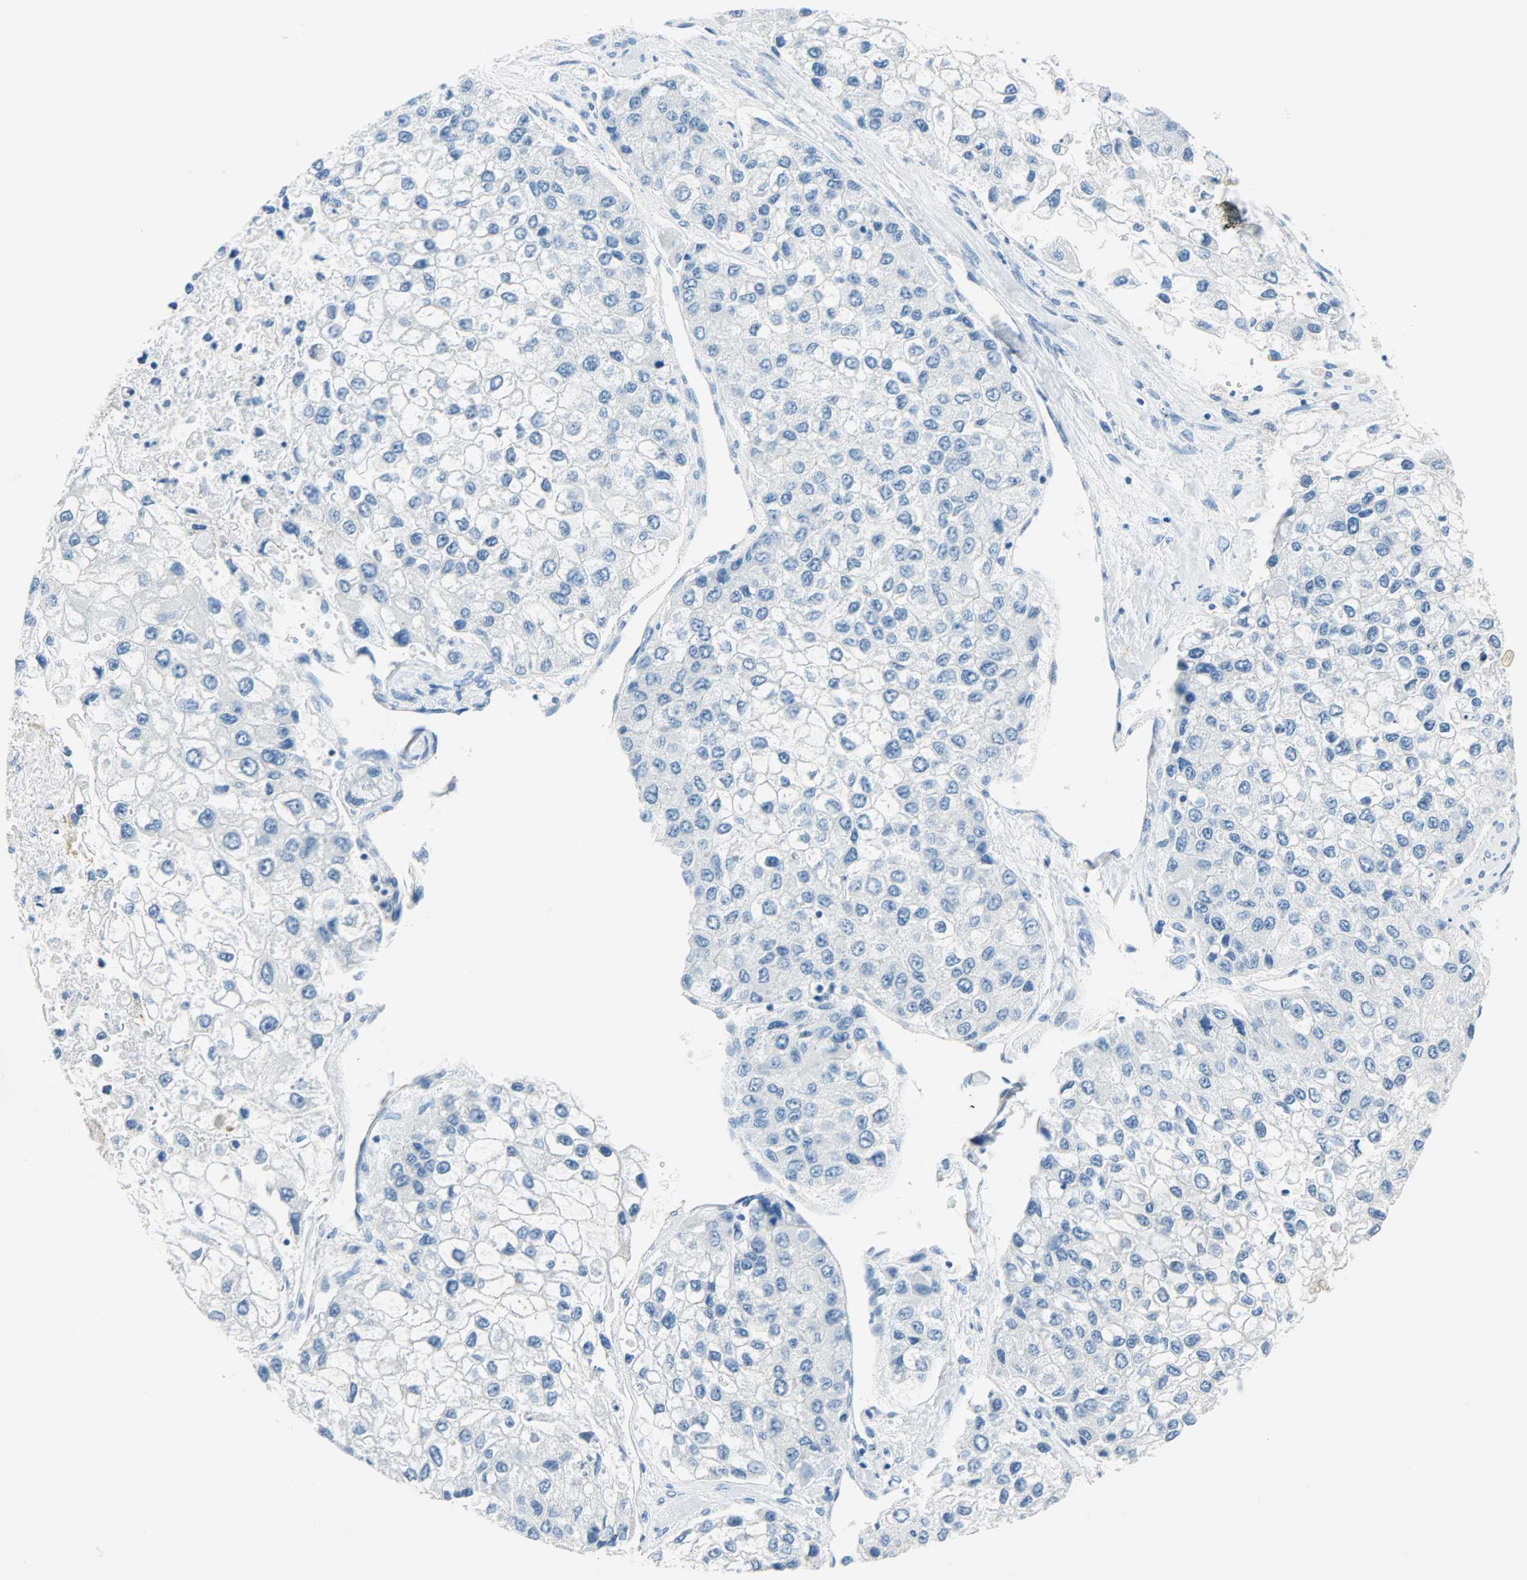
{"staining": {"intensity": "negative", "quantity": "none", "location": "none"}, "tissue": "liver cancer", "cell_type": "Tumor cells", "image_type": "cancer", "snomed": [{"axis": "morphology", "description": "Carcinoma, Hepatocellular, NOS"}, {"axis": "topography", "description": "Liver"}], "caption": "The IHC micrograph has no significant staining in tumor cells of hepatocellular carcinoma (liver) tissue.", "gene": "PROM1", "patient": {"sex": "female", "age": 66}}